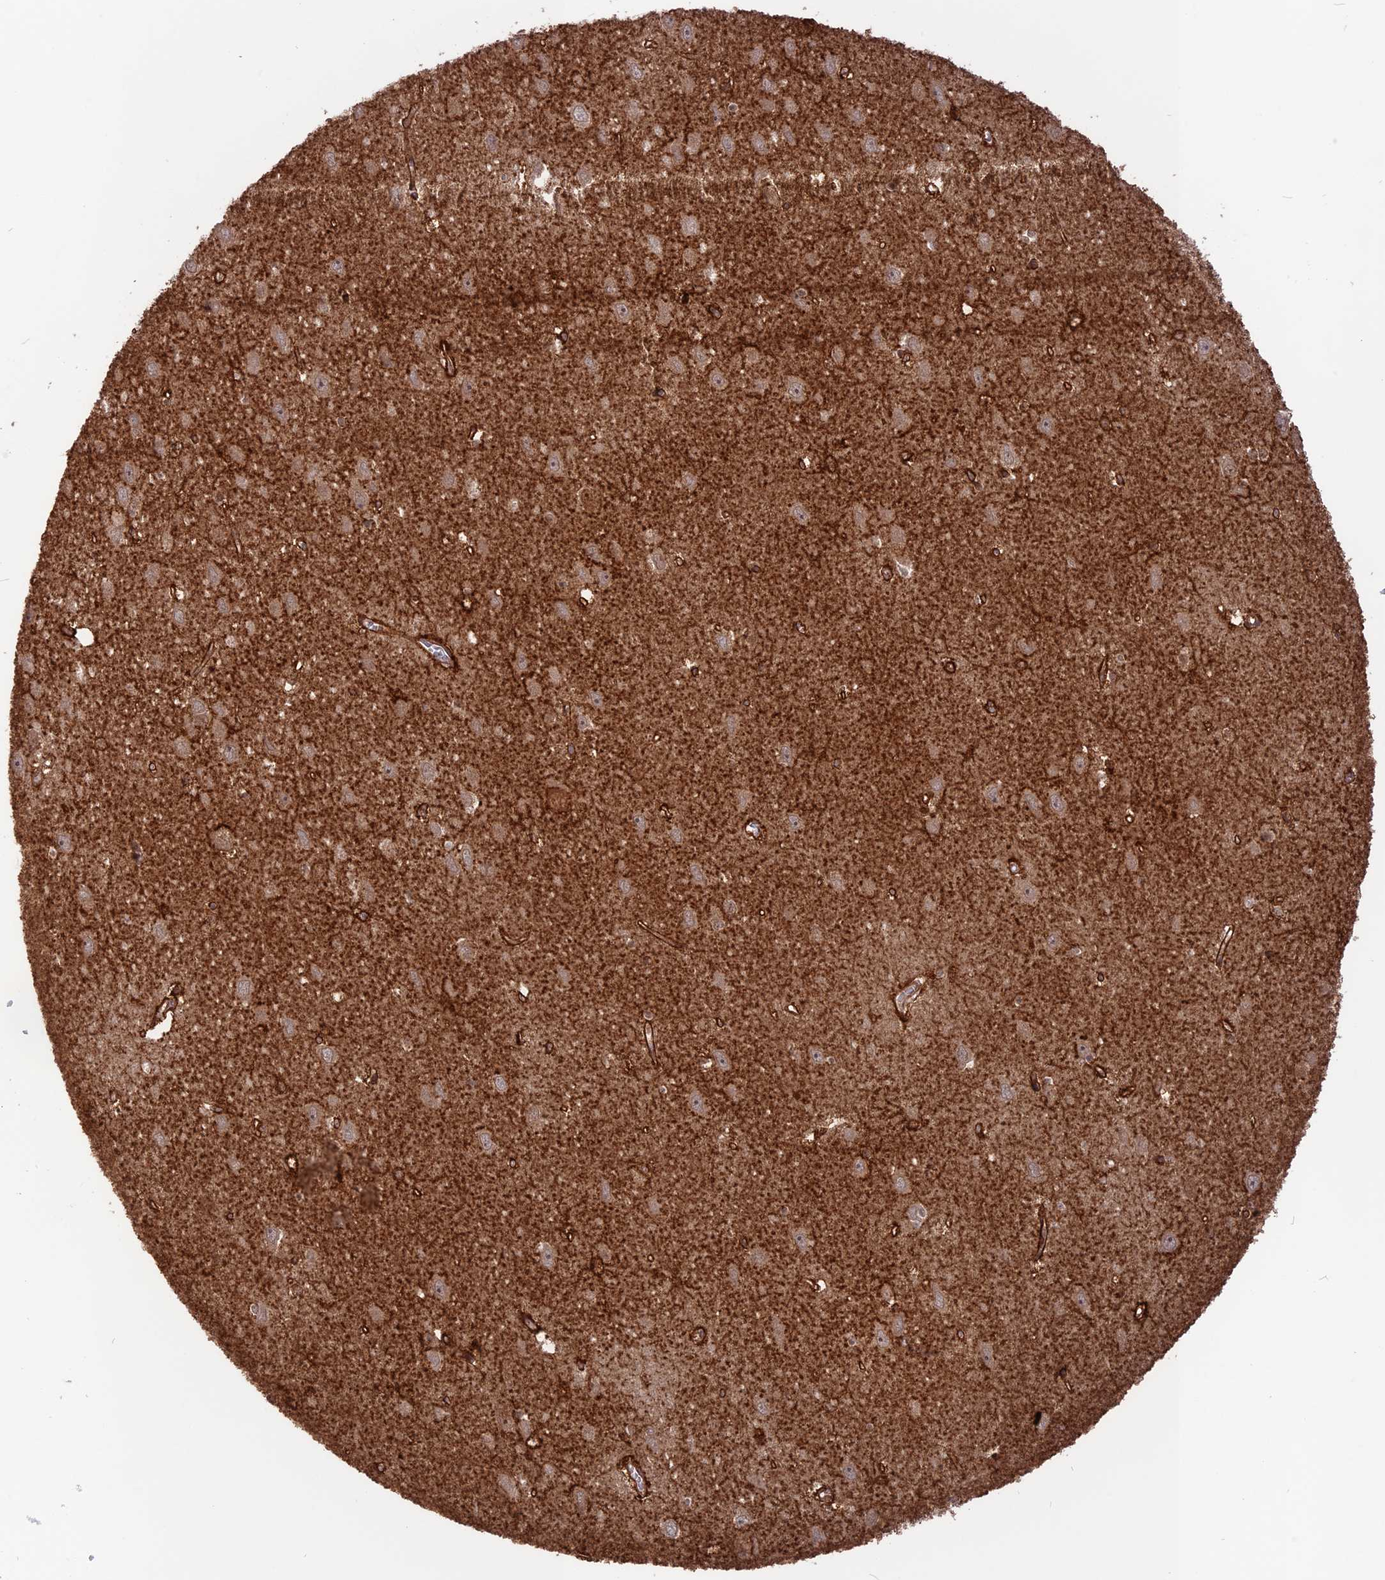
{"staining": {"intensity": "weak", "quantity": "<25%", "location": "cytoplasmic/membranous"}, "tissue": "hippocampus", "cell_type": "Glial cells", "image_type": "normal", "snomed": [{"axis": "morphology", "description": "Normal tissue, NOS"}, {"axis": "topography", "description": "Hippocampus"}], "caption": "Immunohistochemistry micrograph of normal hippocampus: human hippocampus stained with DAB (3,3'-diaminobenzidine) reveals no significant protein positivity in glial cells.", "gene": "CCDC174", "patient": {"sex": "female", "age": 64}}